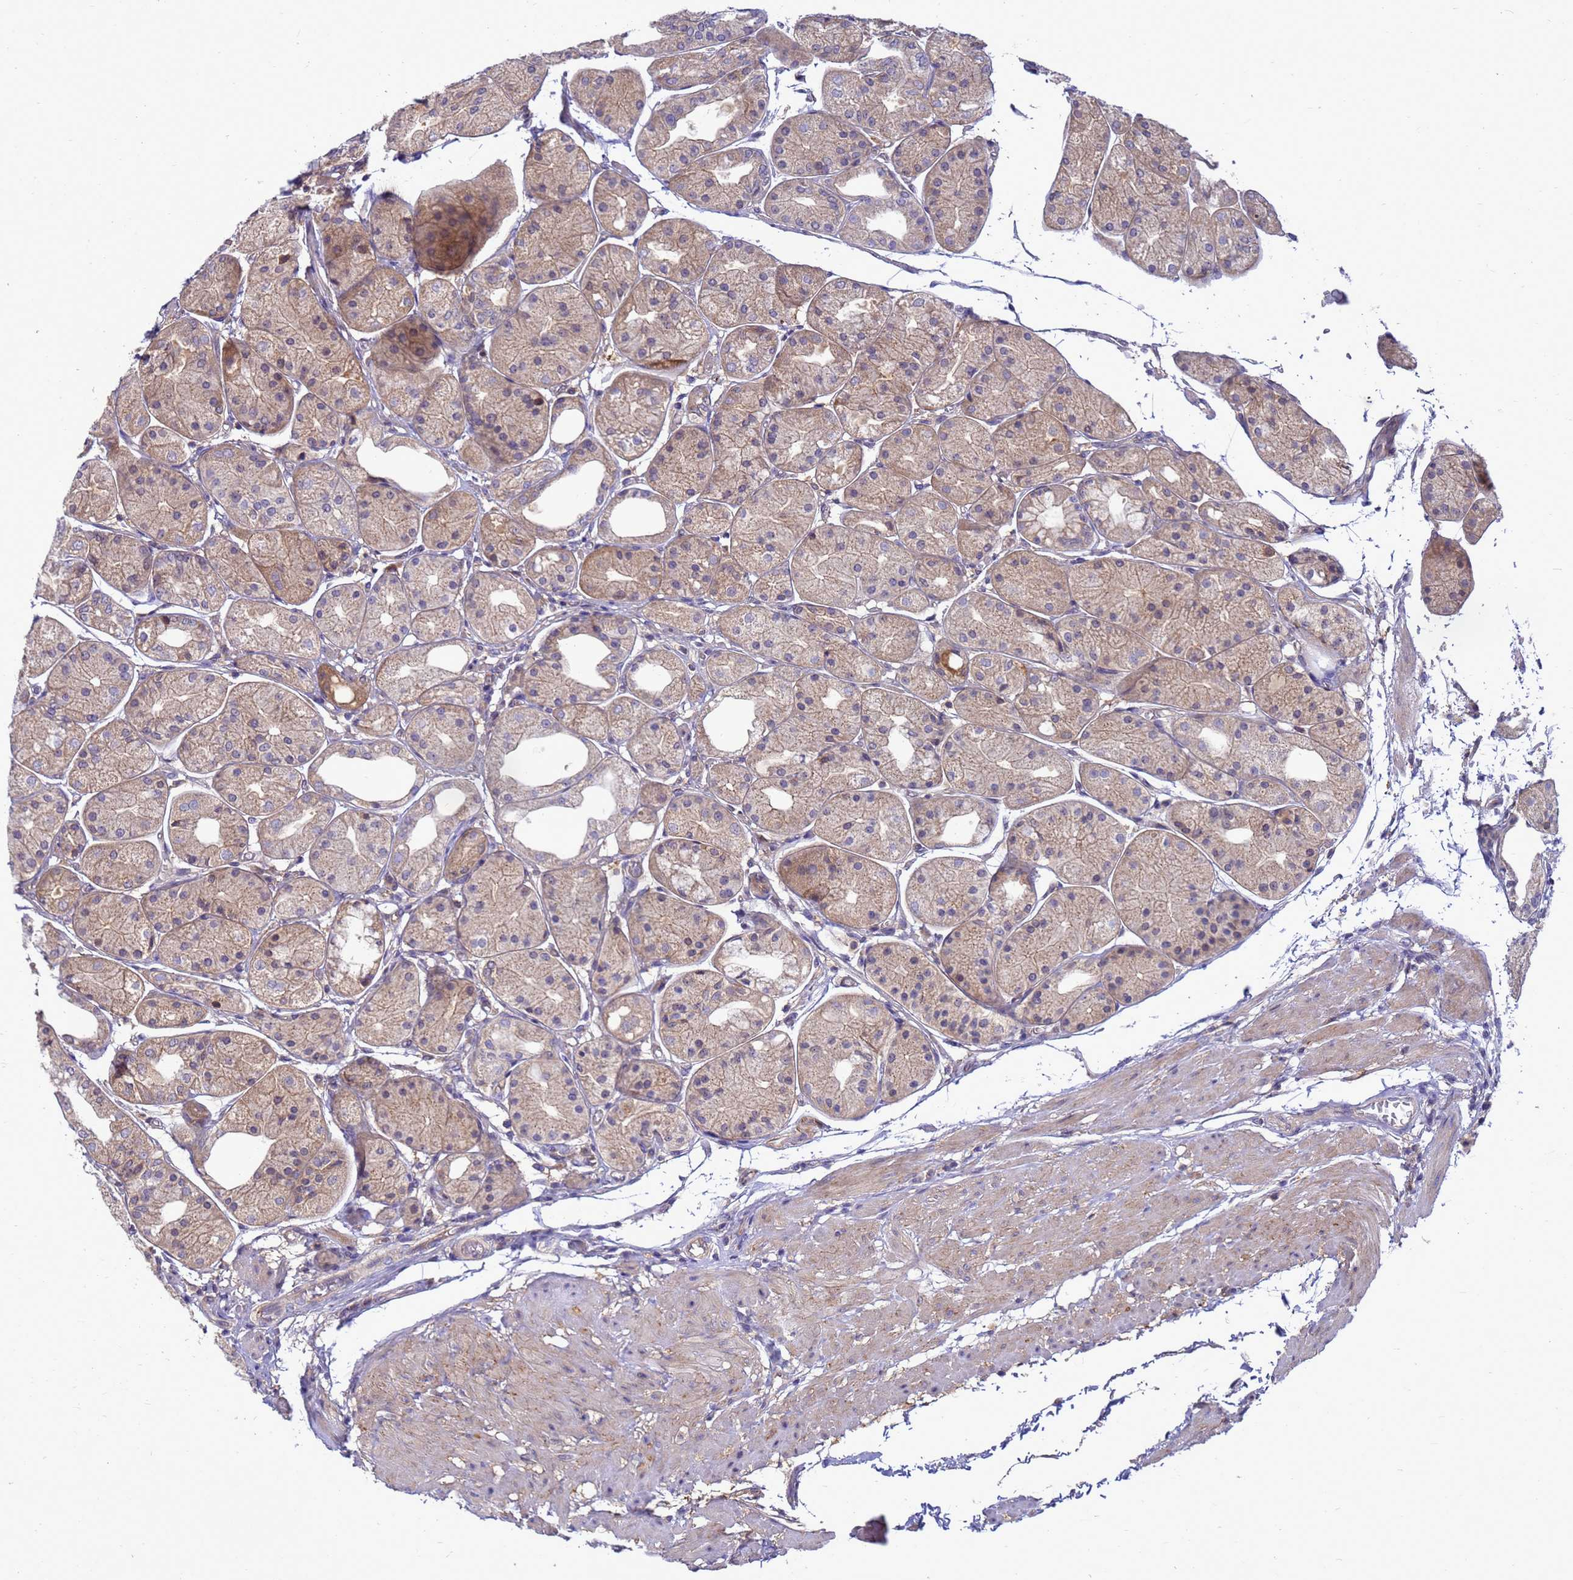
{"staining": {"intensity": "moderate", "quantity": ">75%", "location": "cytoplasmic/membranous"}, "tissue": "stomach", "cell_type": "Glandular cells", "image_type": "normal", "snomed": [{"axis": "morphology", "description": "Normal tissue, NOS"}, {"axis": "topography", "description": "Stomach, upper"}], "caption": "The micrograph demonstrates staining of normal stomach, revealing moderate cytoplasmic/membranous protein expression (brown color) within glandular cells.", "gene": "ENOPH1", "patient": {"sex": "male", "age": 72}}